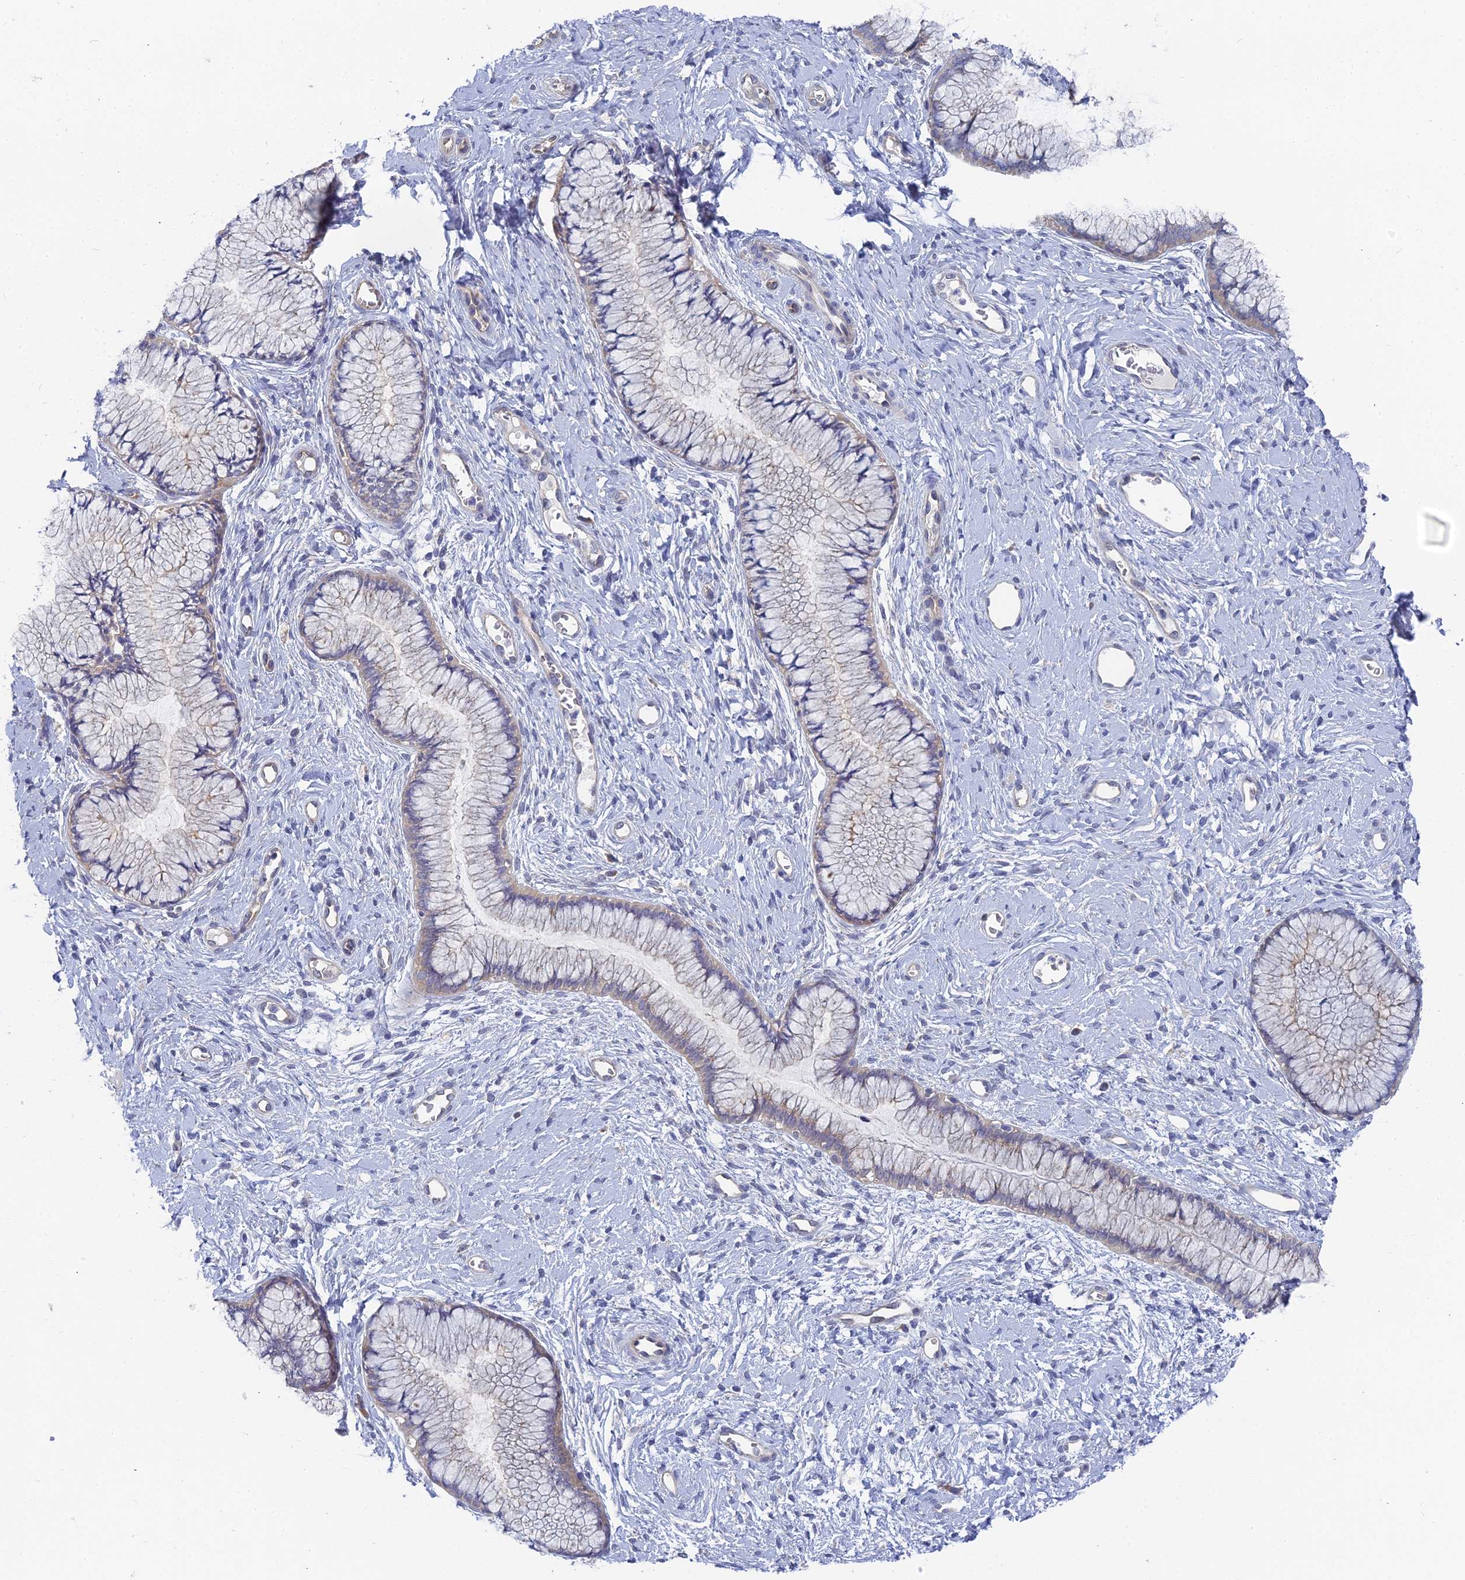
{"staining": {"intensity": "weak", "quantity": "<25%", "location": "cytoplasmic/membranous"}, "tissue": "cervix", "cell_type": "Glandular cells", "image_type": "normal", "snomed": [{"axis": "morphology", "description": "Normal tissue, NOS"}, {"axis": "topography", "description": "Cervix"}], "caption": "IHC histopathology image of normal human cervix stained for a protein (brown), which shows no positivity in glandular cells. (Stains: DAB (3,3'-diaminobenzidine) immunohistochemistry (IHC) with hematoxylin counter stain, Microscopy: brightfield microscopy at high magnification).", "gene": "RDX", "patient": {"sex": "female", "age": 42}}